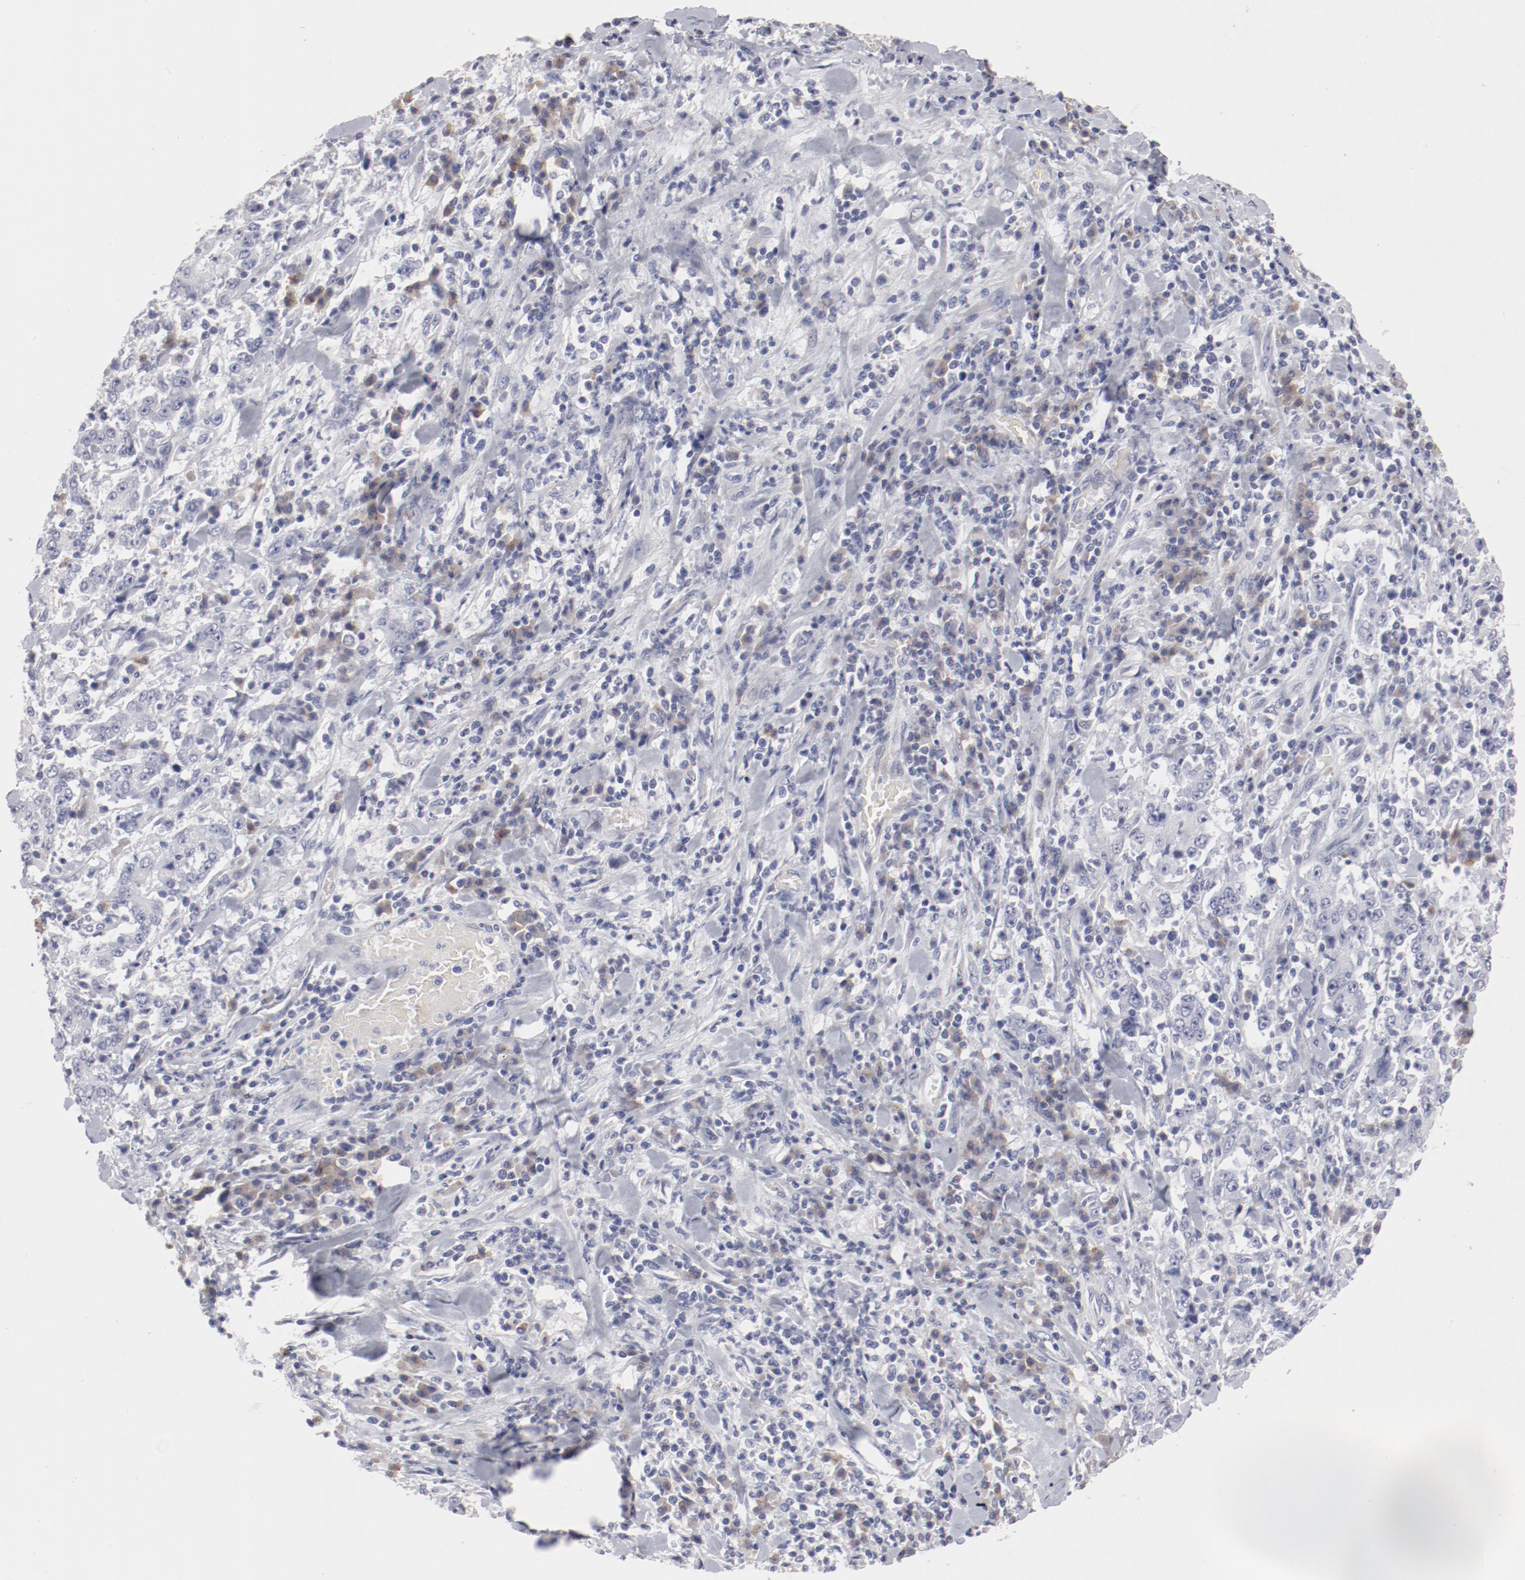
{"staining": {"intensity": "negative", "quantity": "none", "location": "none"}, "tissue": "stomach cancer", "cell_type": "Tumor cells", "image_type": "cancer", "snomed": [{"axis": "morphology", "description": "Normal tissue, NOS"}, {"axis": "morphology", "description": "Adenocarcinoma, NOS"}, {"axis": "topography", "description": "Stomach, upper"}, {"axis": "topography", "description": "Stomach"}], "caption": "This is an IHC photomicrograph of stomach cancer. There is no staining in tumor cells.", "gene": "LAX1", "patient": {"sex": "male", "age": 59}}